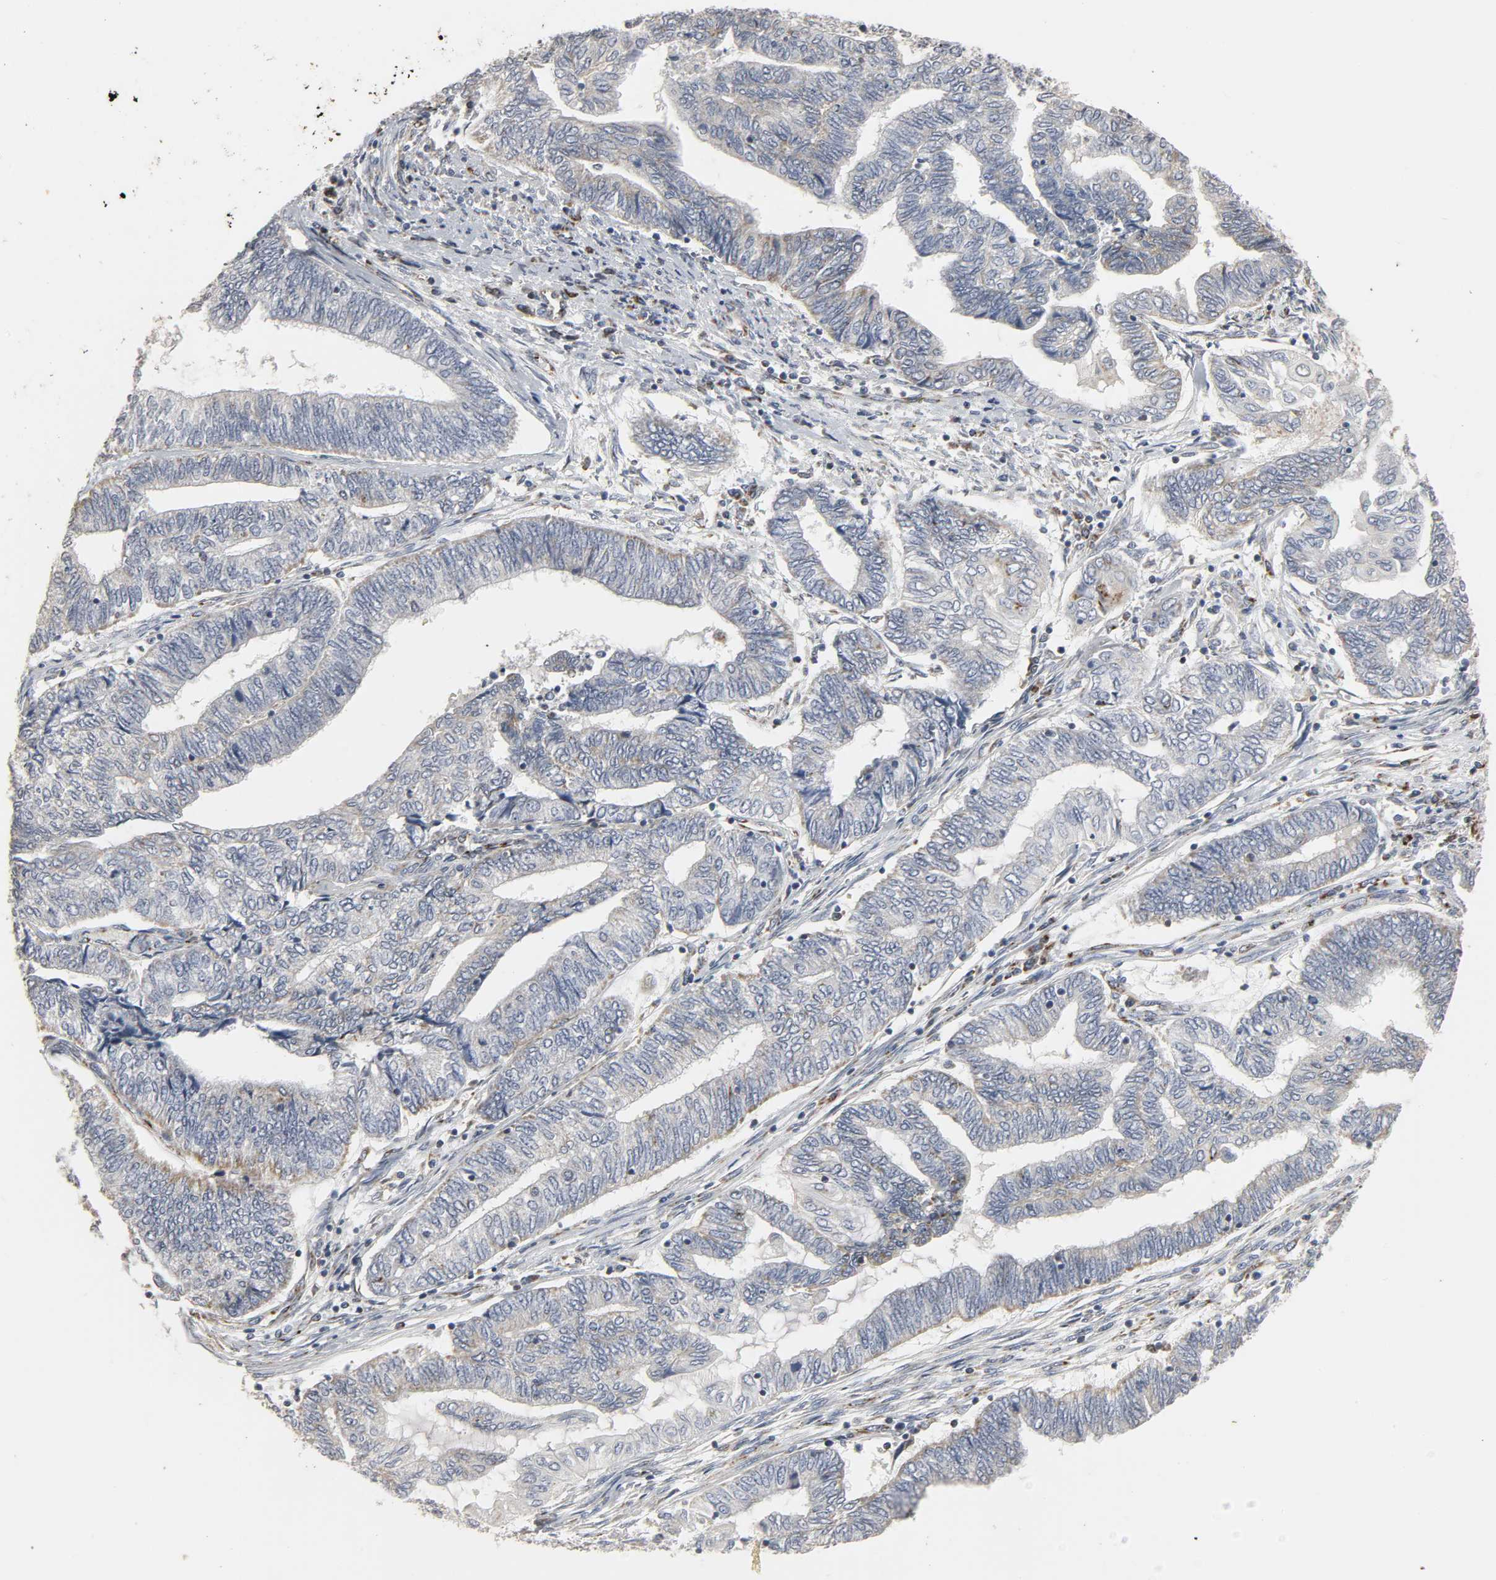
{"staining": {"intensity": "weak", "quantity": "<25%", "location": "cytoplasmic/membranous"}, "tissue": "endometrial cancer", "cell_type": "Tumor cells", "image_type": "cancer", "snomed": [{"axis": "morphology", "description": "Adenocarcinoma, NOS"}, {"axis": "topography", "description": "Uterus"}, {"axis": "topography", "description": "Endometrium"}], "caption": "The immunohistochemistry (IHC) image has no significant staining in tumor cells of endometrial adenocarcinoma tissue.", "gene": "ACAT1", "patient": {"sex": "female", "age": 70}}